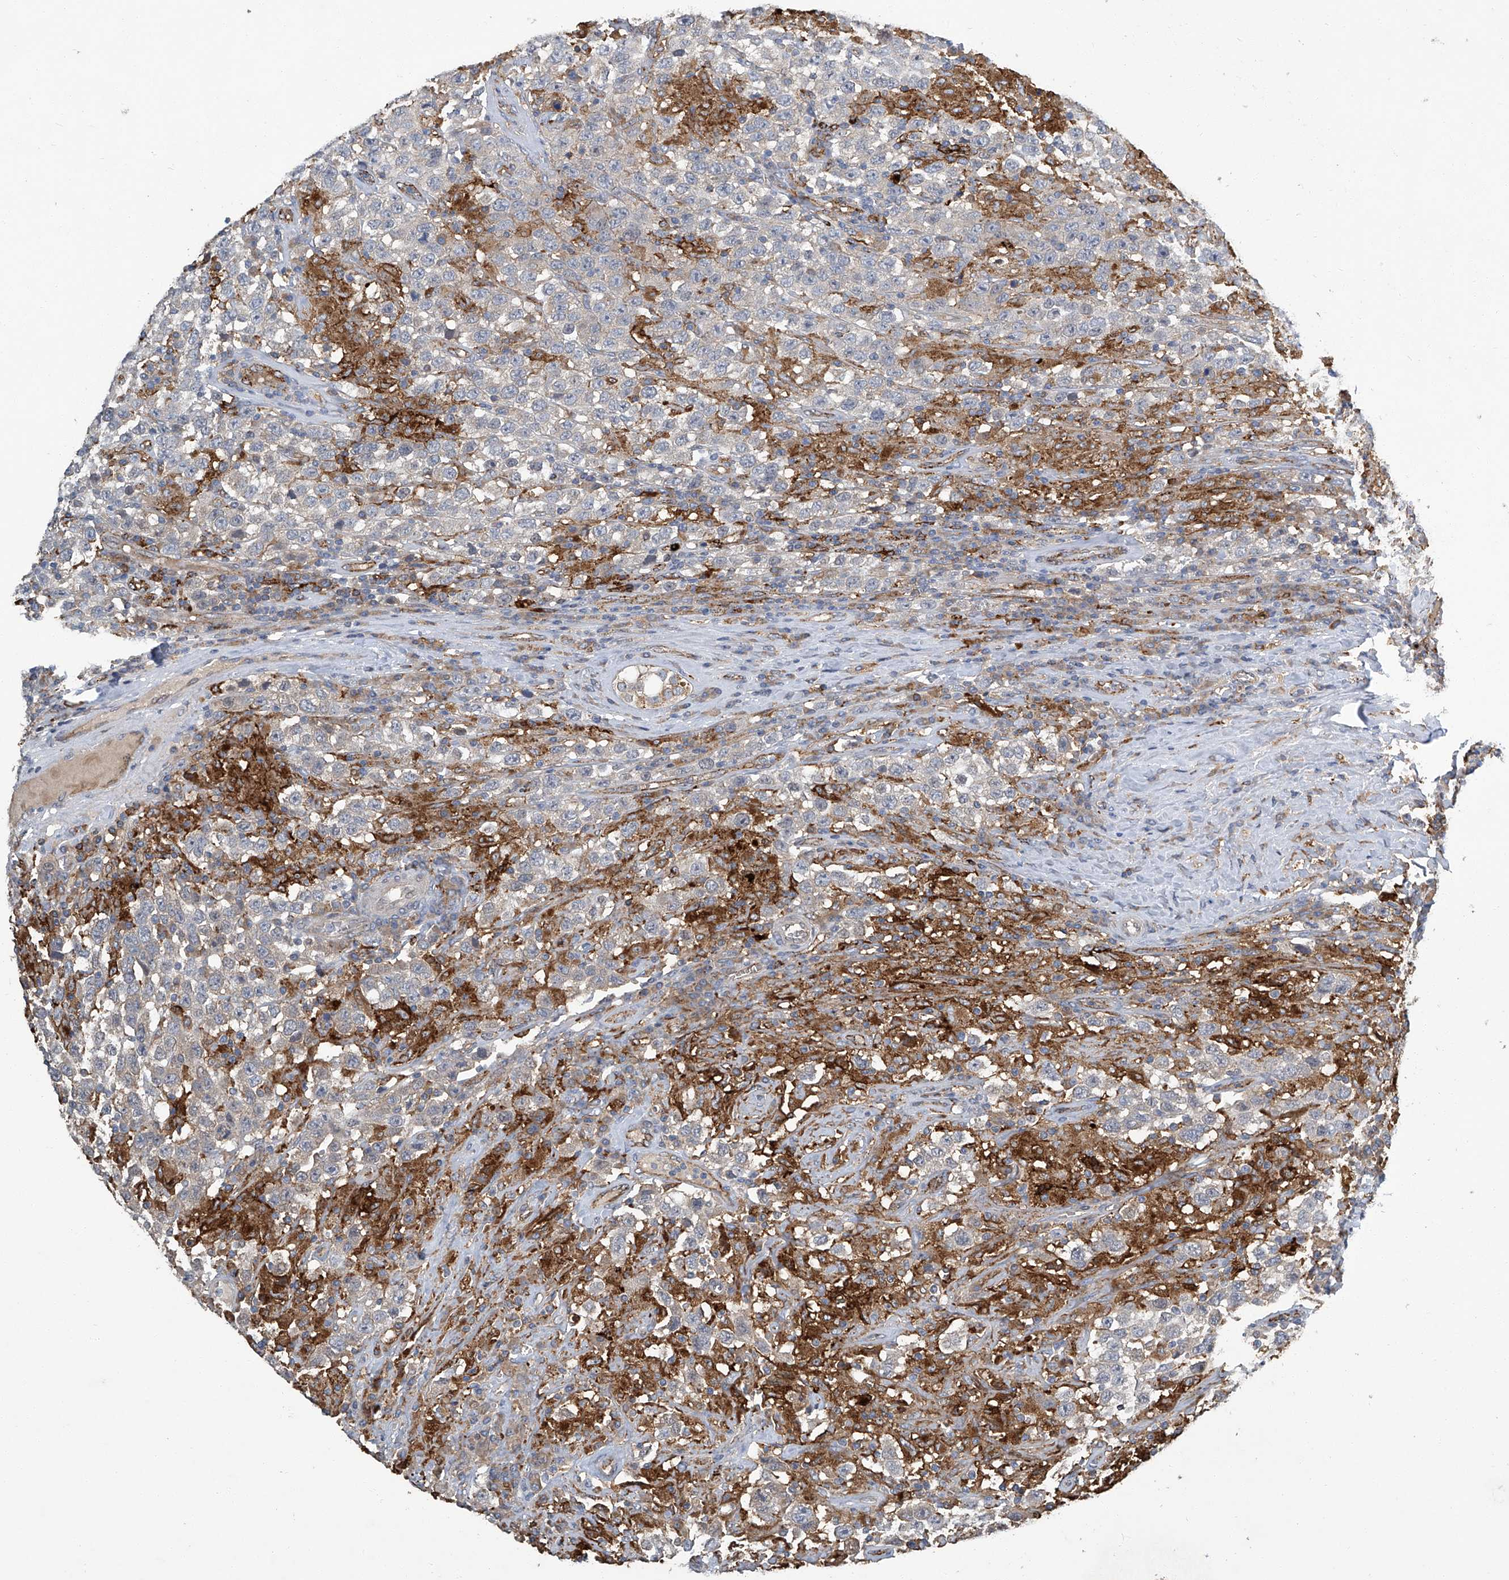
{"staining": {"intensity": "negative", "quantity": "none", "location": "none"}, "tissue": "testis cancer", "cell_type": "Tumor cells", "image_type": "cancer", "snomed": [{"axis": "morphology", "description": "Seminoma, NOS"}, {"axis": "topography", "description": "Testis"}], "caption": "Tumor cells are negative for brown protein staining in testis cancer (seminoma).", "gene": "FAM167A", "patient": {"sex": "male", "age": 41}}